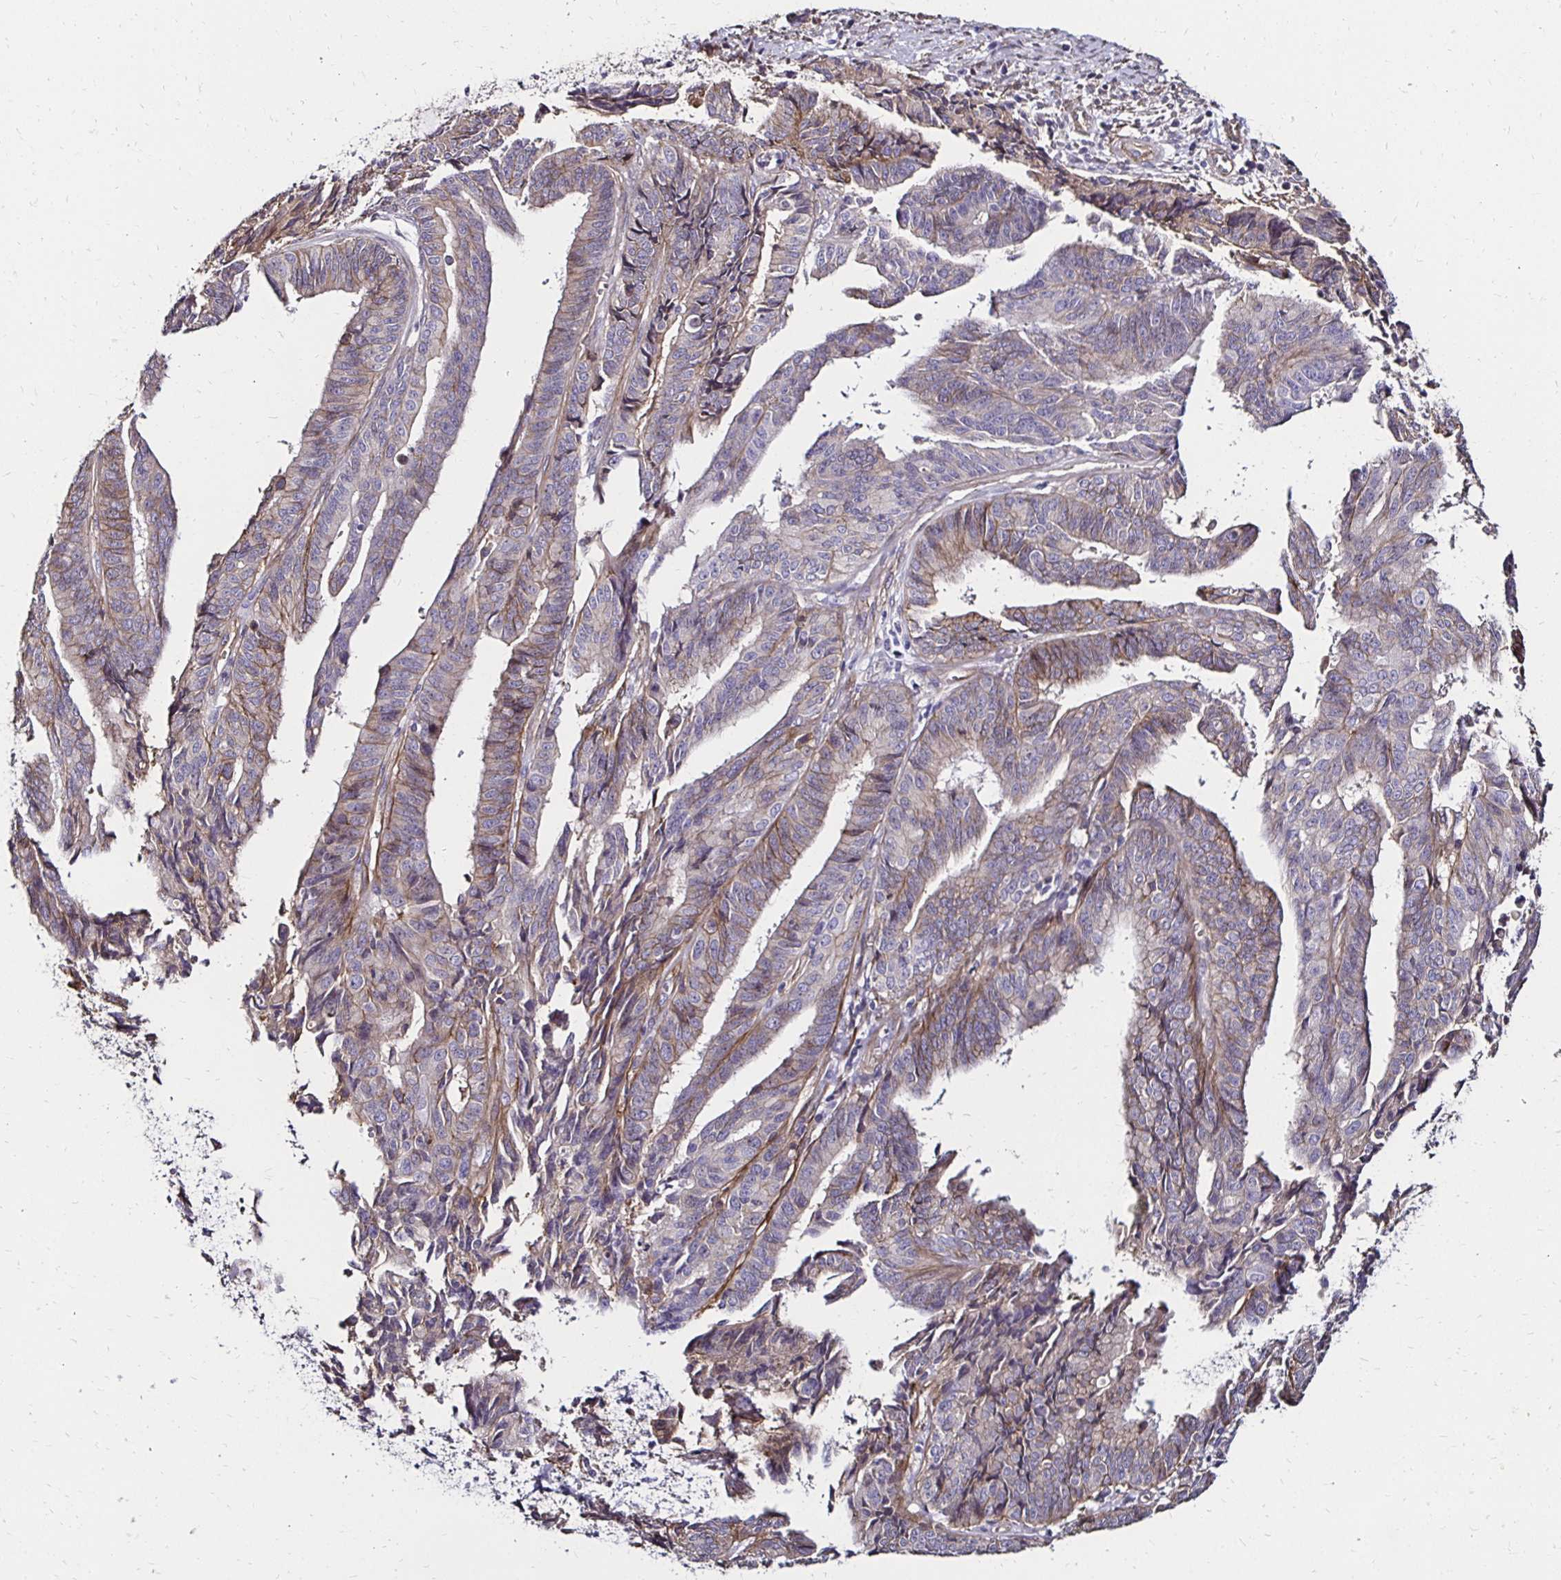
{"staining": {"intensity": "weak", "quantity": "25%-75%", "location": "cytoplasmic/membranous"}, "tissue": "endometrial cancer", "cell_type": "Tumor cells", "image_type": "cancer", "snomed": [{"axis": "morphology", "description": "Adenocarcinoma, NOS"}, {"axis": "topography", "description": "Endometrium"}], "caption": "Endometrial adenocarcinoma stained with DAB IHC displays low levels of weak cytoplasmic/membranous positivity in about 25%-75% of tumor cells. (IHC, brightfield microscopy, high magnification).", "gene": "ITGB1", "patient": {"sex": "female", "age": 65}}